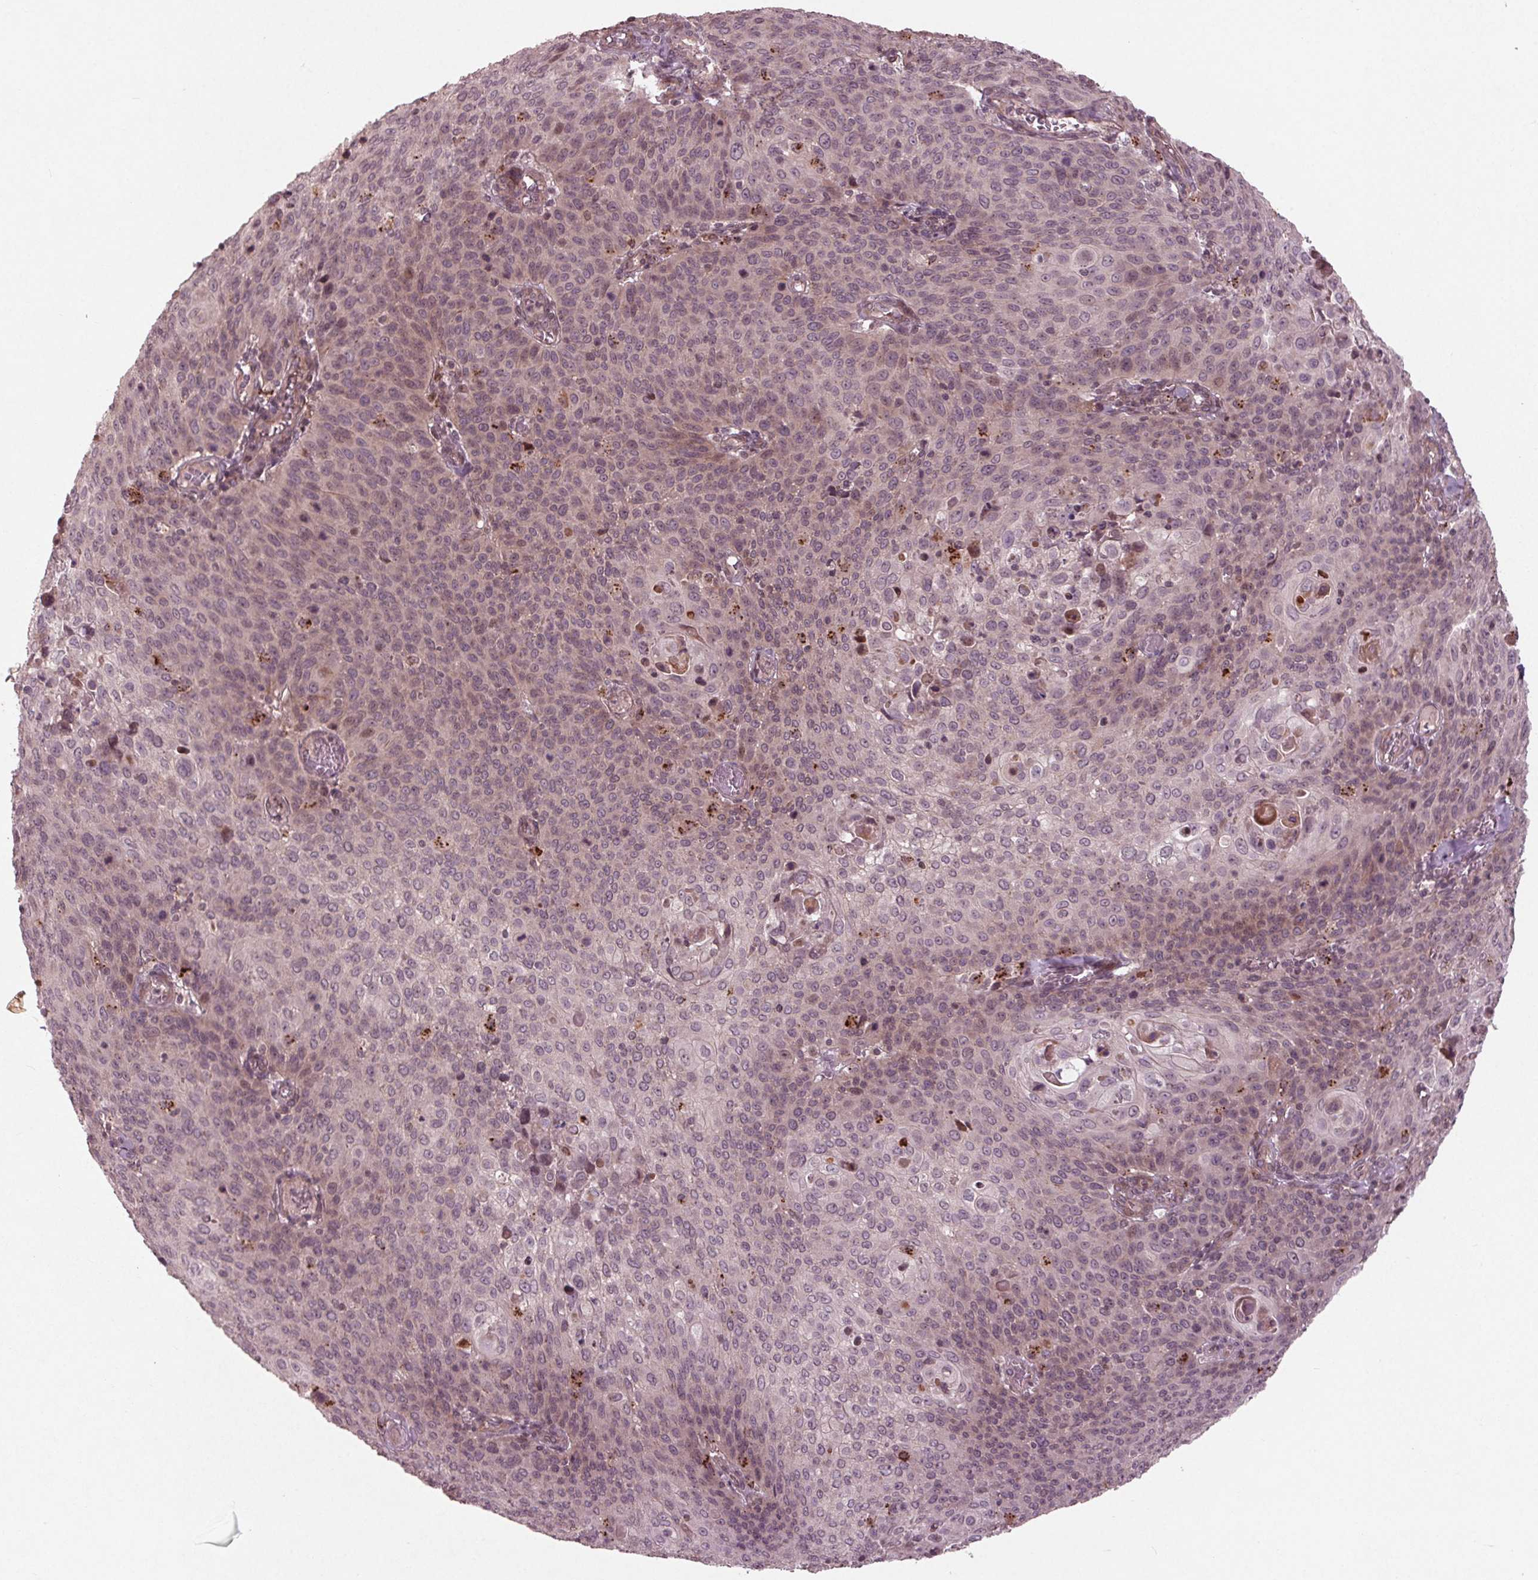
{"staining": {"intensity": "weak", "quantity": "<25%", "location": "nuclear"}, "tissue": "cervical cancer", "cell_type": "Tumor cells", "image_type": "cancer", "snomed": [{"axis": "morphology", "description": "Squamous cell carcinoma, NOS"}, {"axis": "topography", "description": "Cervix"}], "caption": "IHC histopathology image of cervical cancer stained for a protein (brown), which demonstrates no positivity in tumor cells.", "gene": "CDKL4", "patient": {"sex": "female", "age": 65}}